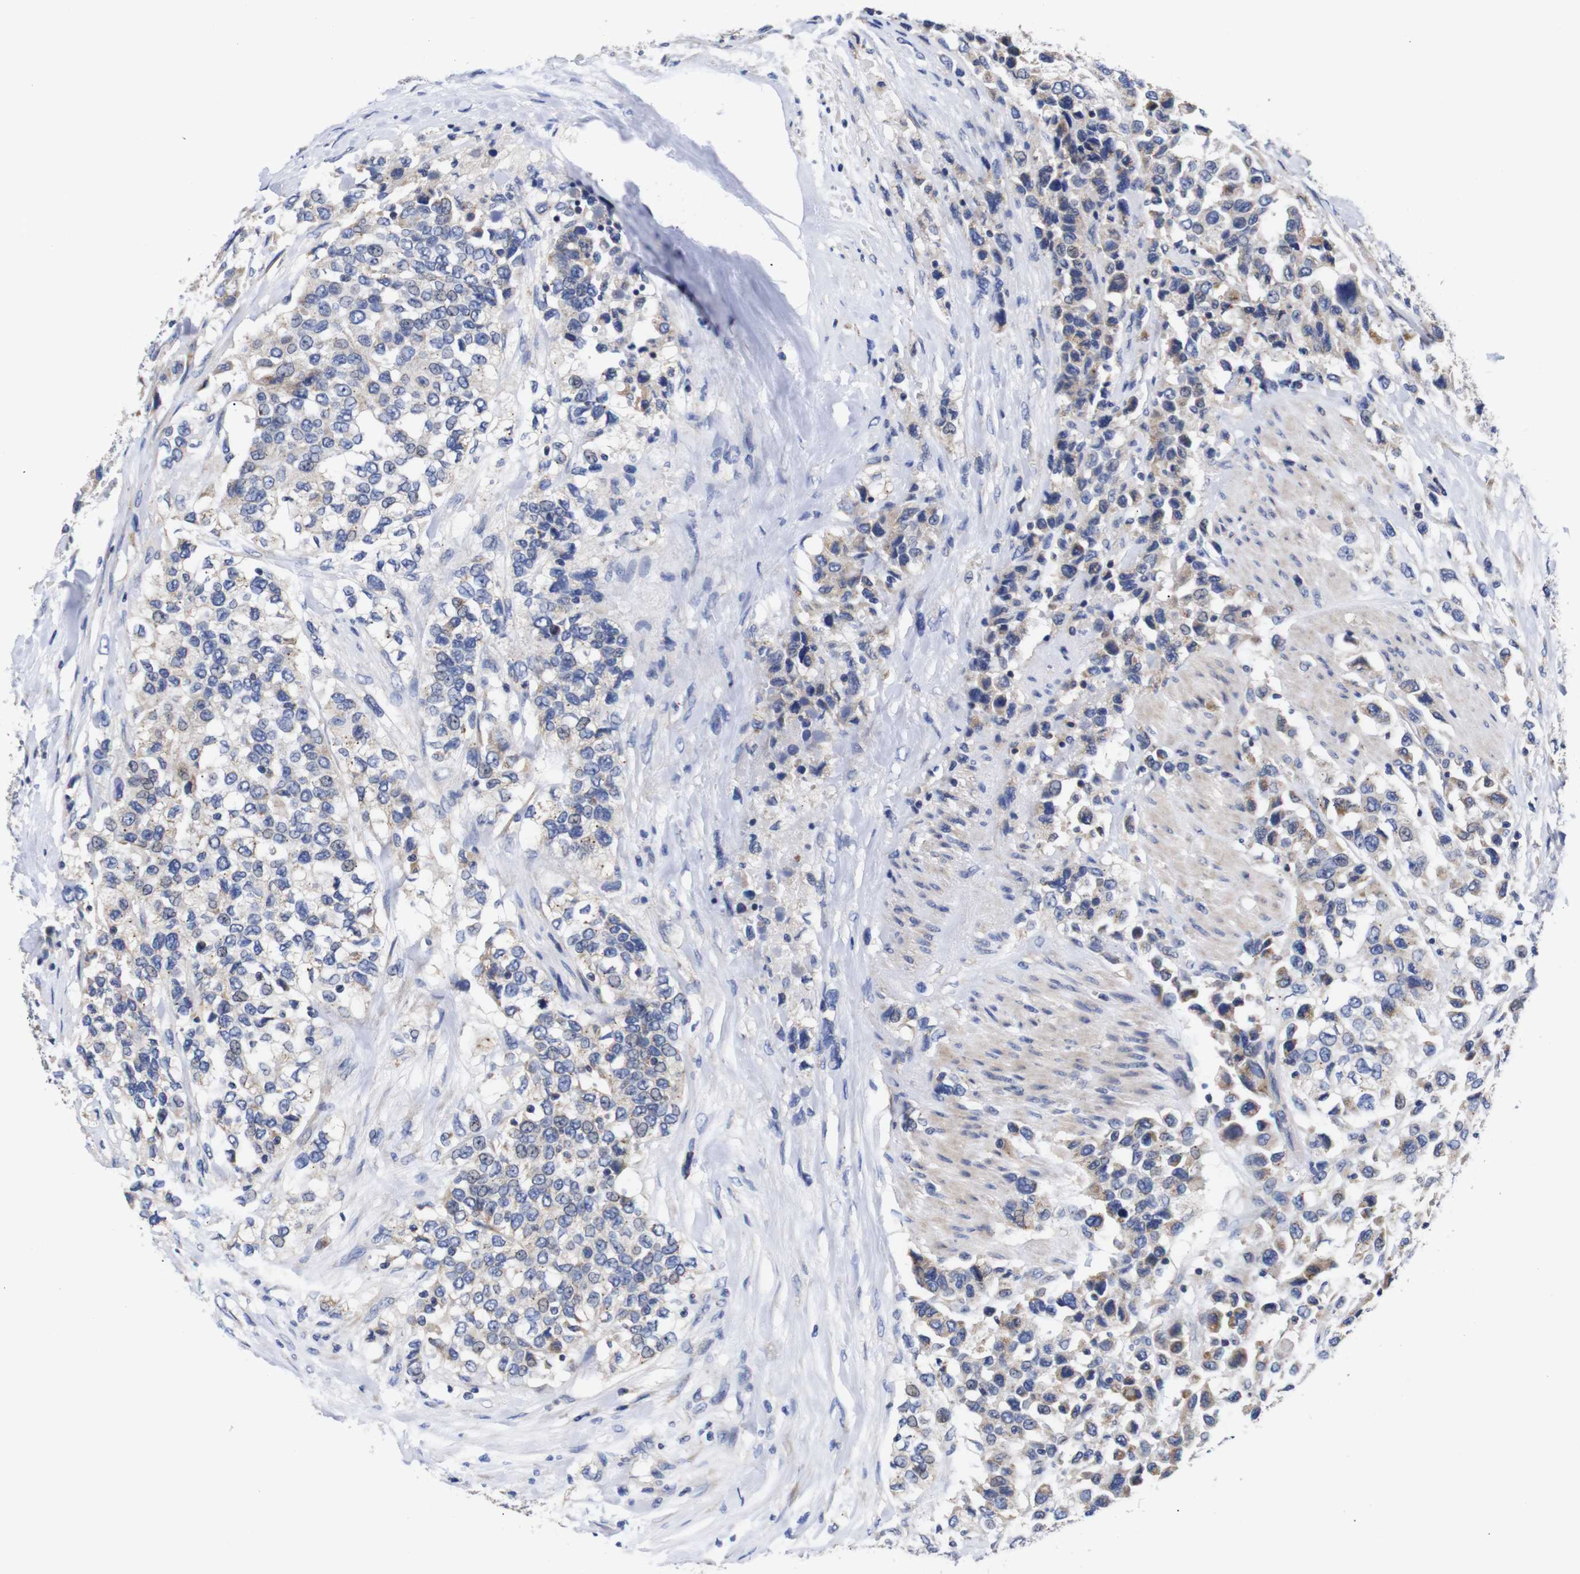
{"staining": {"intensity": "weak", "quantity": "25%-75%", "location": "cytoplasmic/membranous"}, "tissue": "urothelial cancer", "cell_type": "Tumor cells", "image_type": "cancer", "snomed": [{"axis": "morphology", "description": "Urothelial carcinoma, High grade"}, {"axis": "topography", "description": "Urinary bladder"}], "caption": "A histopathology image of human urothelial carcinoma (high-grade) stained for a protein displays weak cytoplasmic/membranous brown staining in tumor cells.", "gene": "OPN3", "patient": {"sex": "female", "age": 80}}